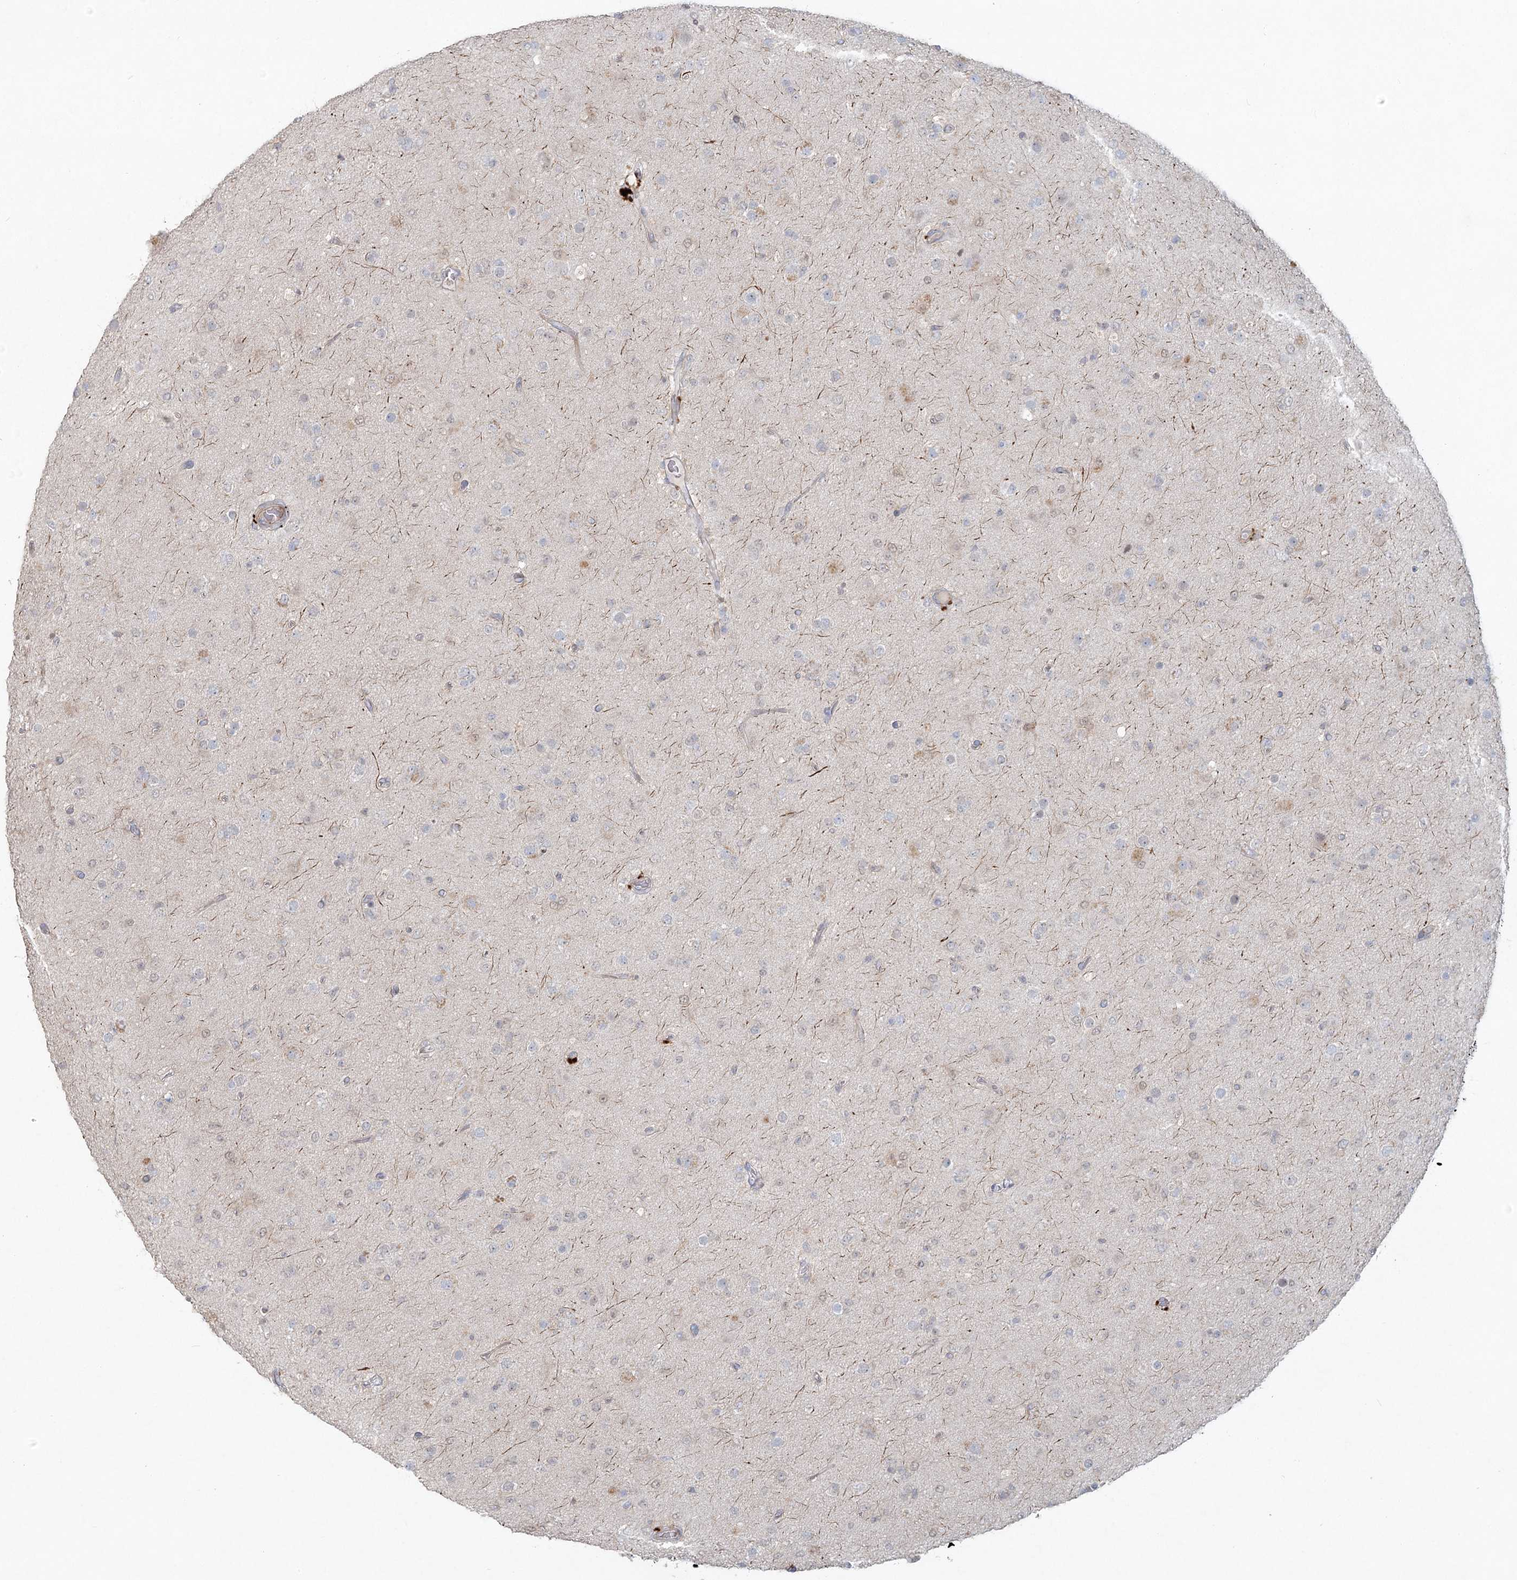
{"staining": {"intensity": "weak", "quantity": "<25%", "location": "cytoplasmic/membranous"}, "tissue": "glioma", "cell_type": "Tumor cells", "image_type": "cancer", "snomed": [{"axis": "morphology", "description": "Glioma, malignant, Low grade"}, {"axis": "topography", "description": "Brain"}], "caption": "An IHC photomicrograph of glioma is shown. There is no staining in tumor cells of glioma.", "gene": "LRP2BP", "patient": {"sex": "male", "age": 65}}